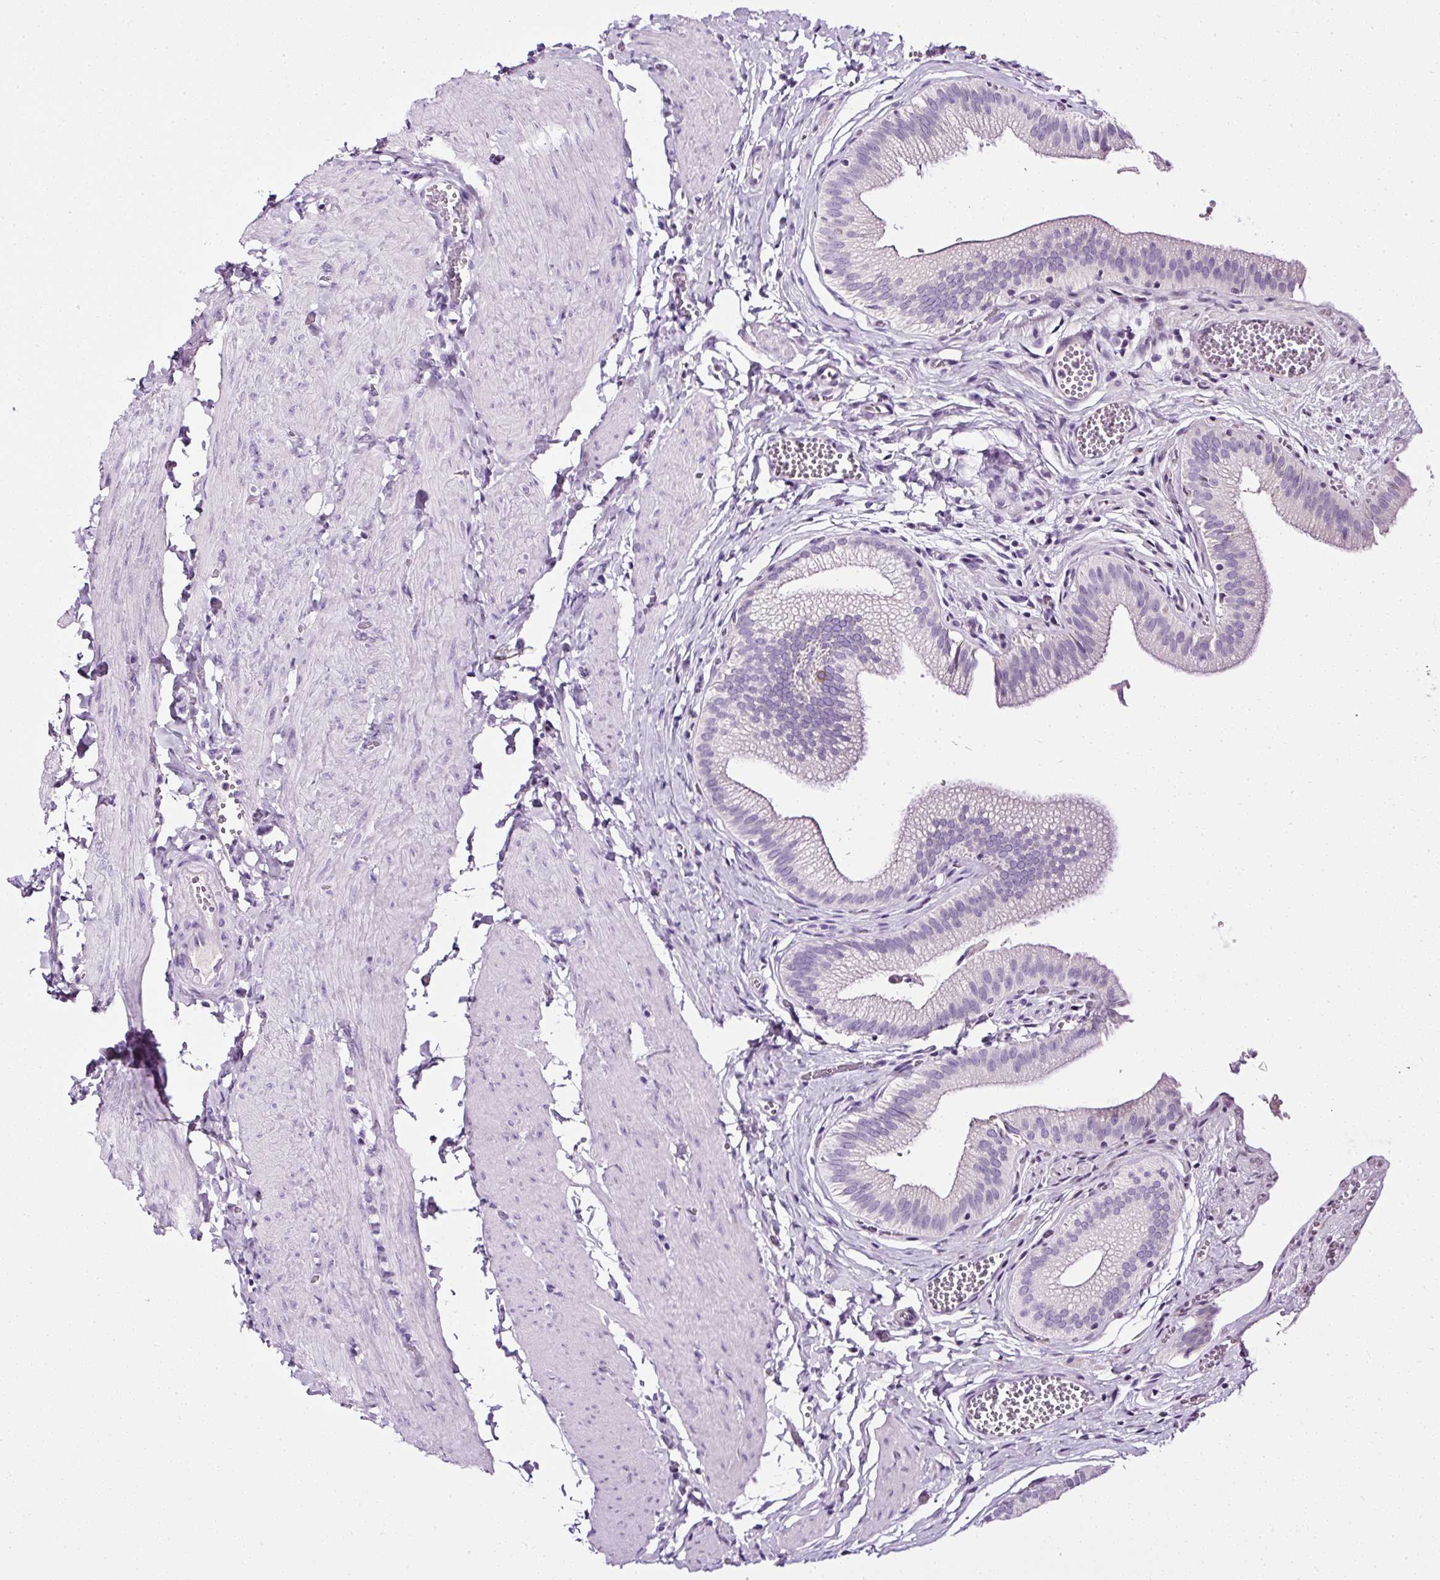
{"staining": {"intensity": "negative", "quantity": "none", "location": "none"}, "tissue": "gallbladder", "cell_type": "Glandular cells", "image_type": "normal", "snomed": [{"axis": "morphology", "description": "Normal tissue, NOS"}, {"axis": "topography", "description": "Gallbladder"}, {"axis": "topography", "description": "Peripheral nerve tissue"}], "caption": "Human gallbladder stained for a protein using IHC demonstrates no expression in glandular cells.", "gene": "ATP2A1", "patient": {"sex": "male", "age": 17}}